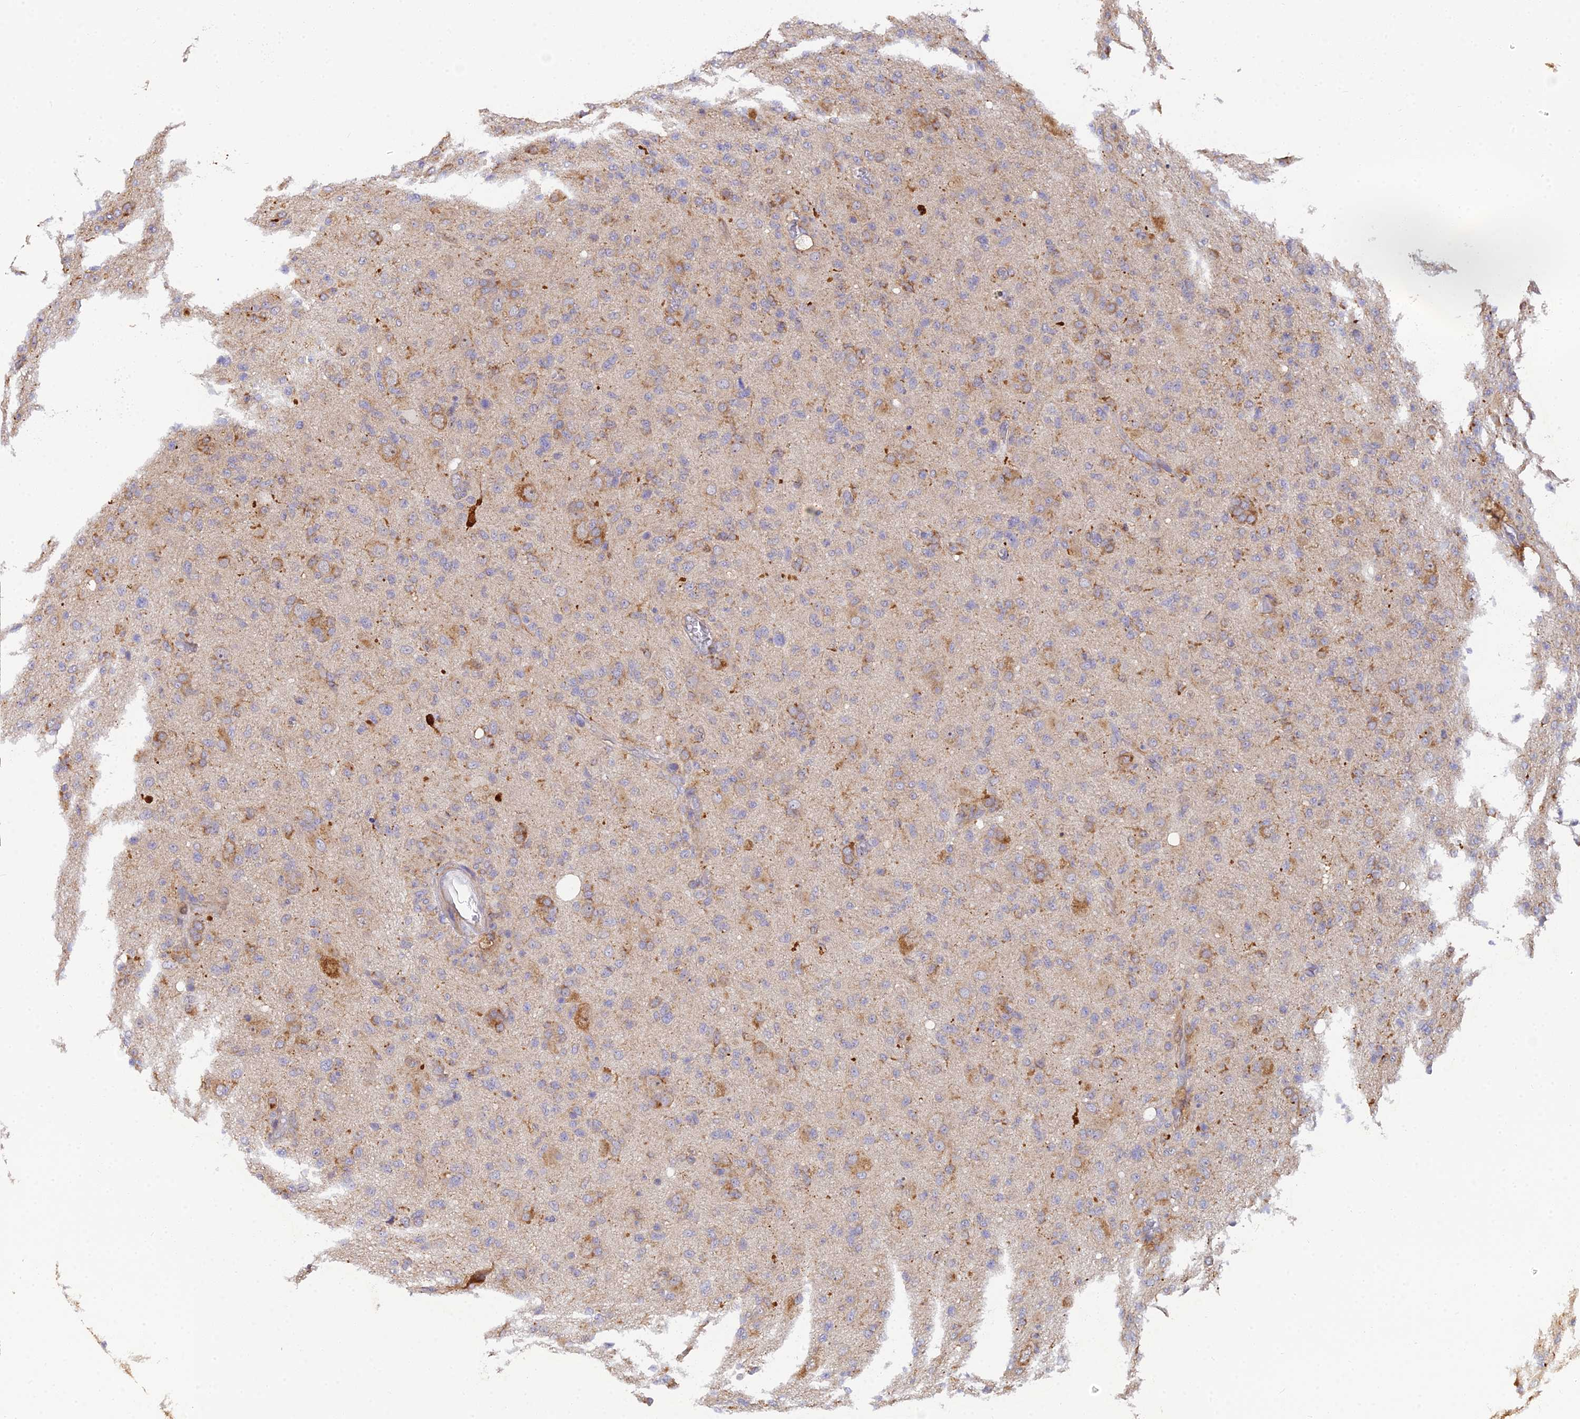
{"staining": {"intensity": "moderate", "quantity": "25%-75%", "location": "cytoplasmic/membranous"}, "tissue": "glioma", "cell_type": "Tumor cells", "image_type": "cancer", "snomed": [{"axis": "morphology", "description": "Glioma, malignant, High grade"}, {"axis": "topography", "description": "Brain"}], "caption": "Brown immunohistochemical staining in human malignant glioma (high-grade) demonstrates moderate cytoplasmic/membranous staining in approximately 25%-75% of tumor cells.", "gene": "ARL8B", "patient": {"sex": "female", "age": 57}}